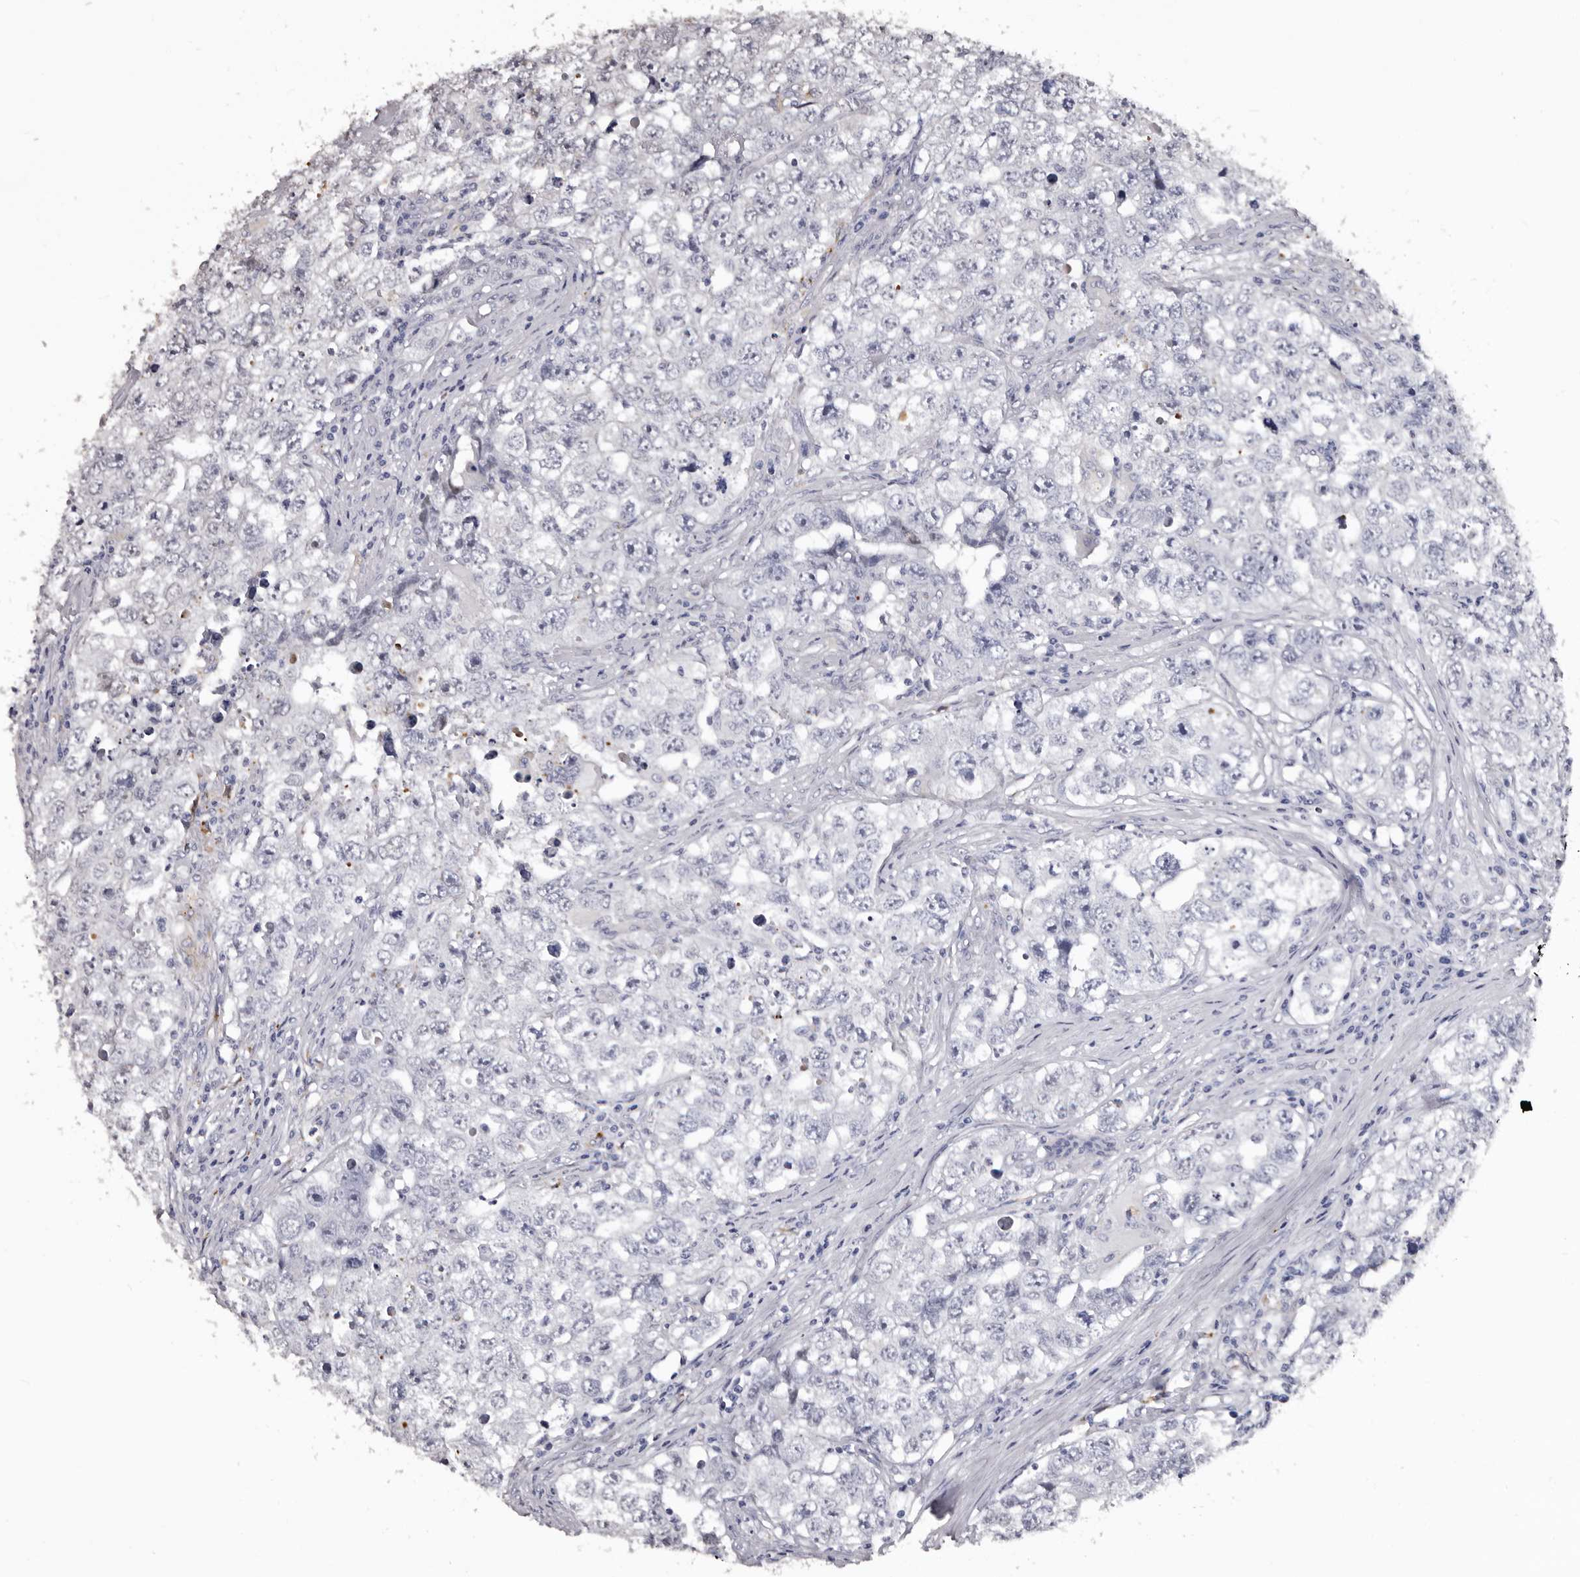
{"staining": {"intensity": "negative", "quantity": "none", "location": "none"}, "tissue": "testis cancer", "cell_type": "Tumor cells", "image_type": "cancer", "snomed": [{"axis": "morphology", "description": "Seminoma, NOS"}, {"axis": "morphology", "description": "Carcinoma, Embryonal, NOS"}, {"axis": "topography", "description": "Testis"}], "caption": "Photomicrograph shows no significant protein positivity in tumor cells of testis cancer (embryonal carcinoma). (DAB (3,3'-diaminobenzidine) immunohistochemistry (IHC) with hematoxylin counter stain).", "gene": "SLC10A4", "patient": {"sex": "male", "age": 43}}